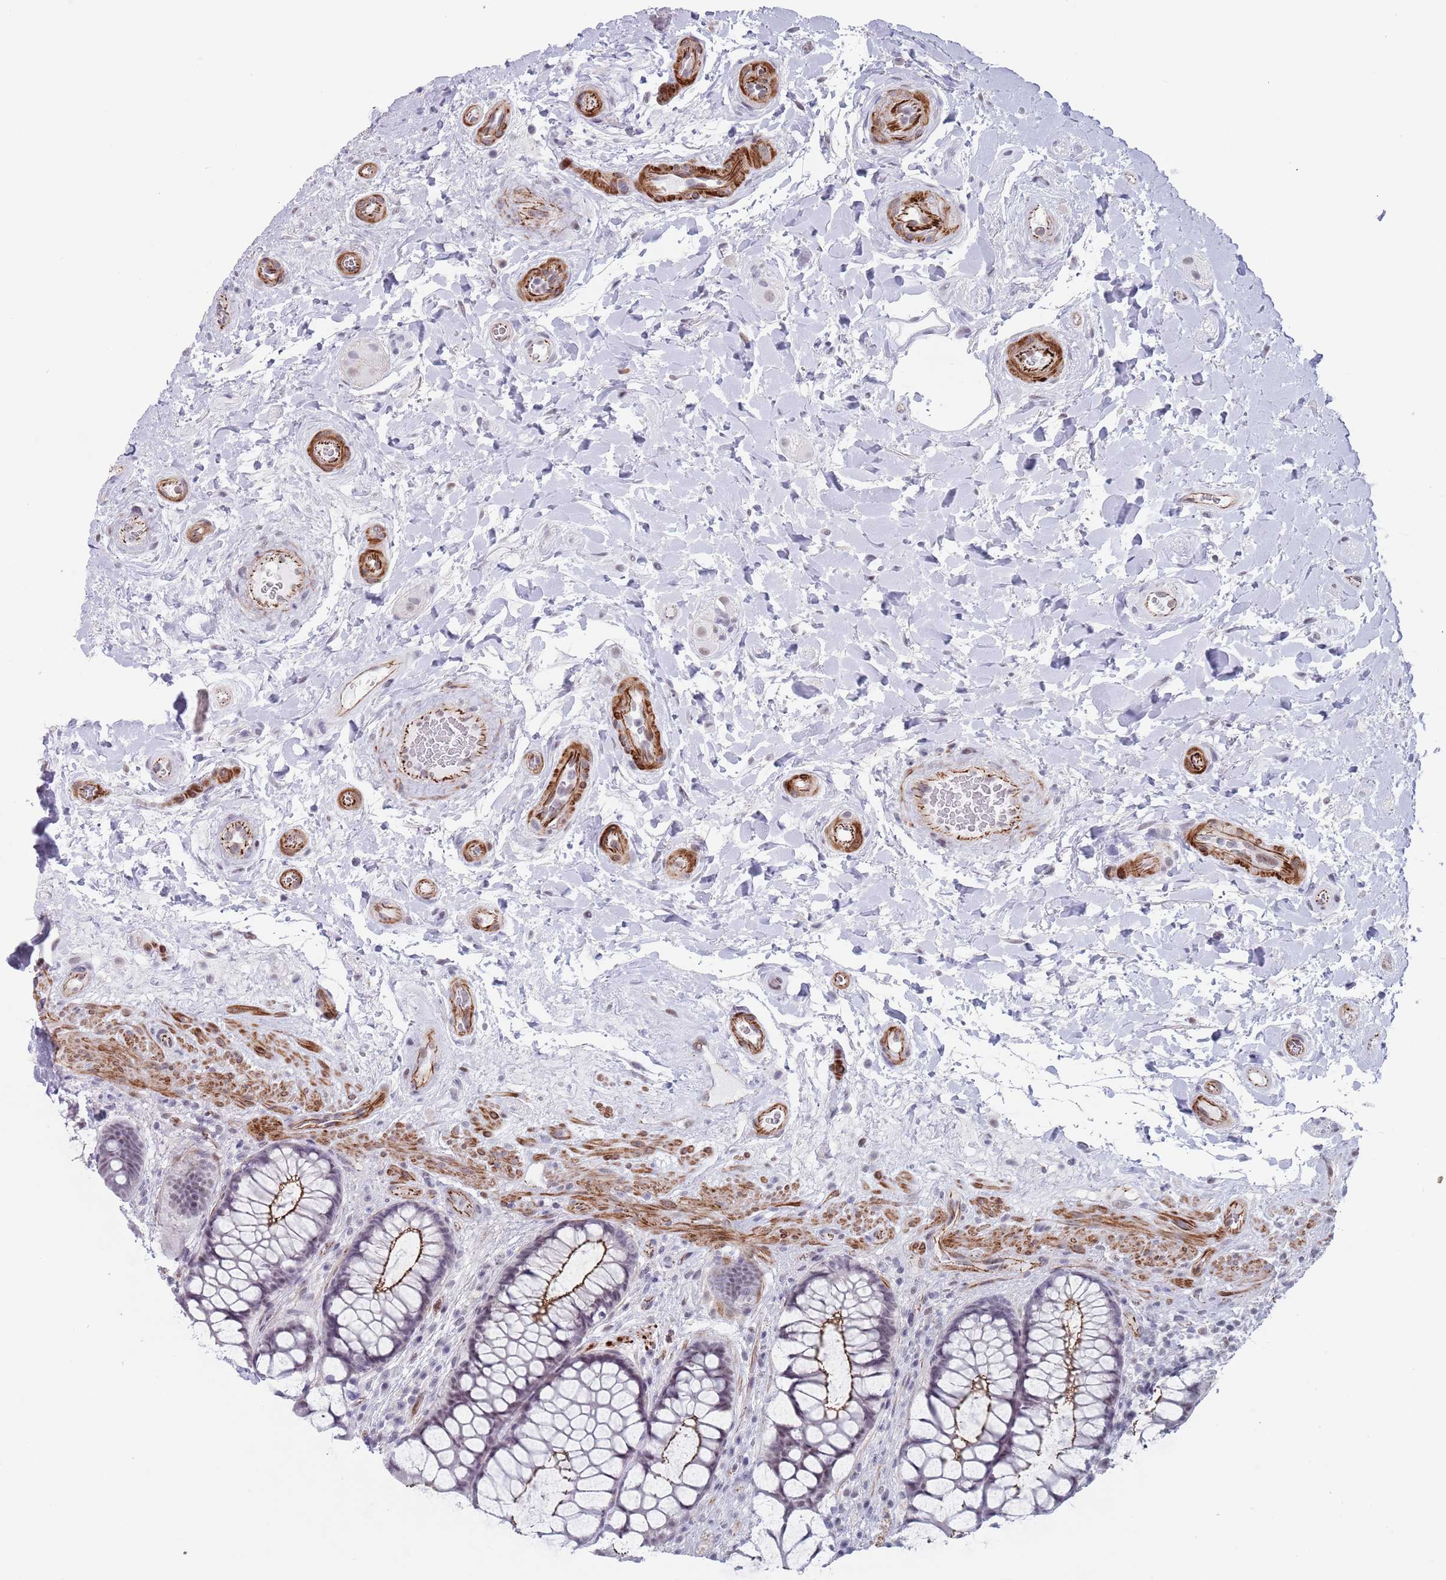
{"staining": {"intensity": "weak", "quantity": "<25%", "location": "cytoplasmic/membranous,nuclear"}, "tissue": "rectum", "cell_type": "Glandular cells", "image_type": "normal", "snomed": [{"axis": "morphology", "description": "Normal tissue, NOS"}, {"axis": "topography", "description": "Rectum"}], "caption": "Glandular cells are negative for protein expression in normal human rectum. The staining is performed using DAB brown chromogen with nuclei counter-stained in using hematoxylin.", "gene": "OR5A2", "patient": {"sex": "female", "age": 58}}